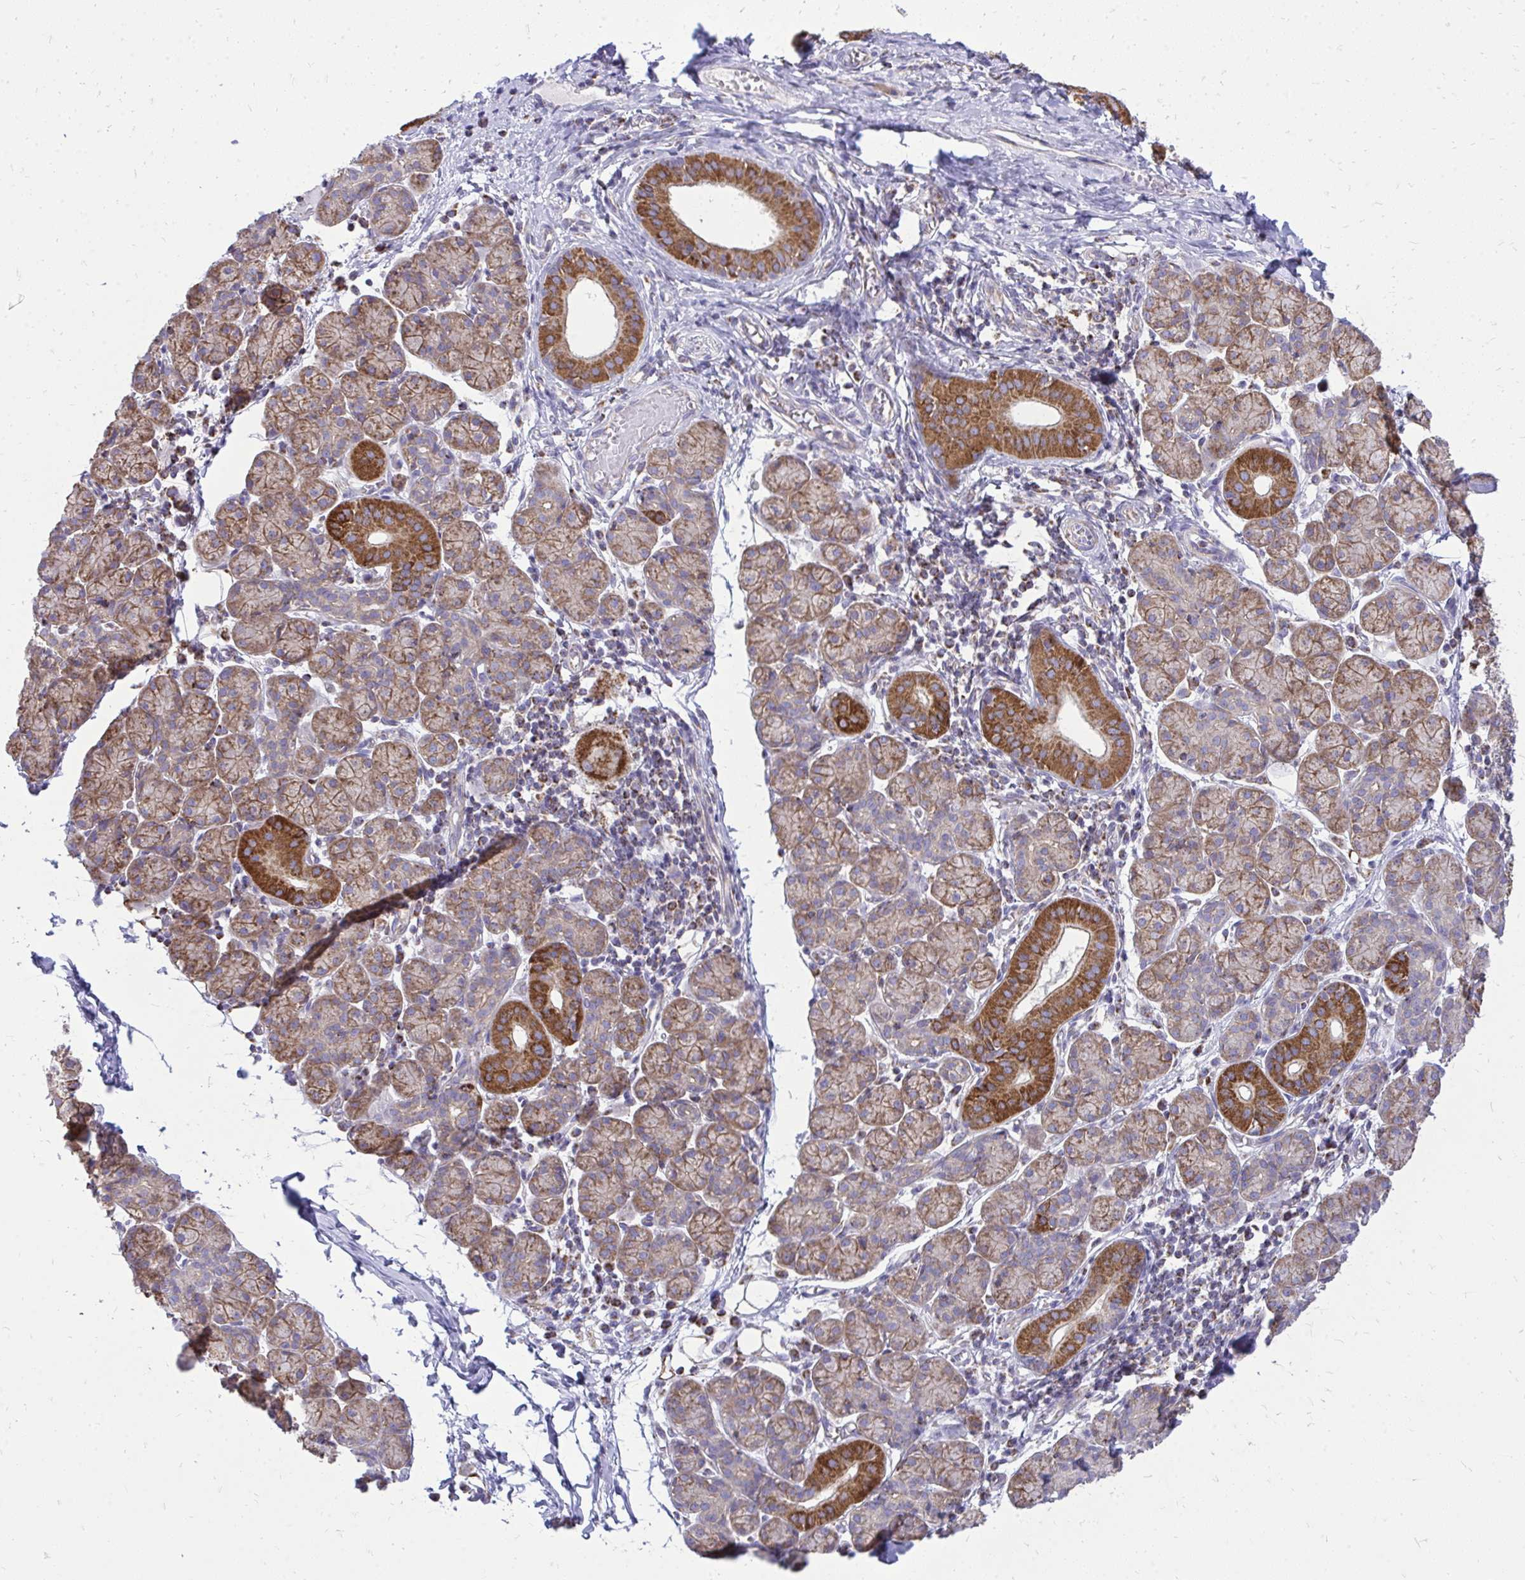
{"staining": {"intensity": "strong", "quantity": "<25%", "location": "cytoplasmic/membranous"}, "tissue": "salivary gland", "cell_type": "Glandular cells", "image_type": "normal", "snomed": [{"axis": "morphology", "description": "Normal tissue, NOS"}, {"axis": "morphology", "description": "Inflammation, NOS"}, {"axis": "topography", "description": "Lymph node"}, {"axis": "topography", "description": "Salivary gland"}], "caption": "A medium amount of strong cytoplasmic/membranous expression is appreciated in about <25% of glandular cells in benign salivary gland. (Brightfield microscopy of DAB IHC at high magnification).", "gene": "SPTBN2", "patient": {"sex": "male", "age": 3}}